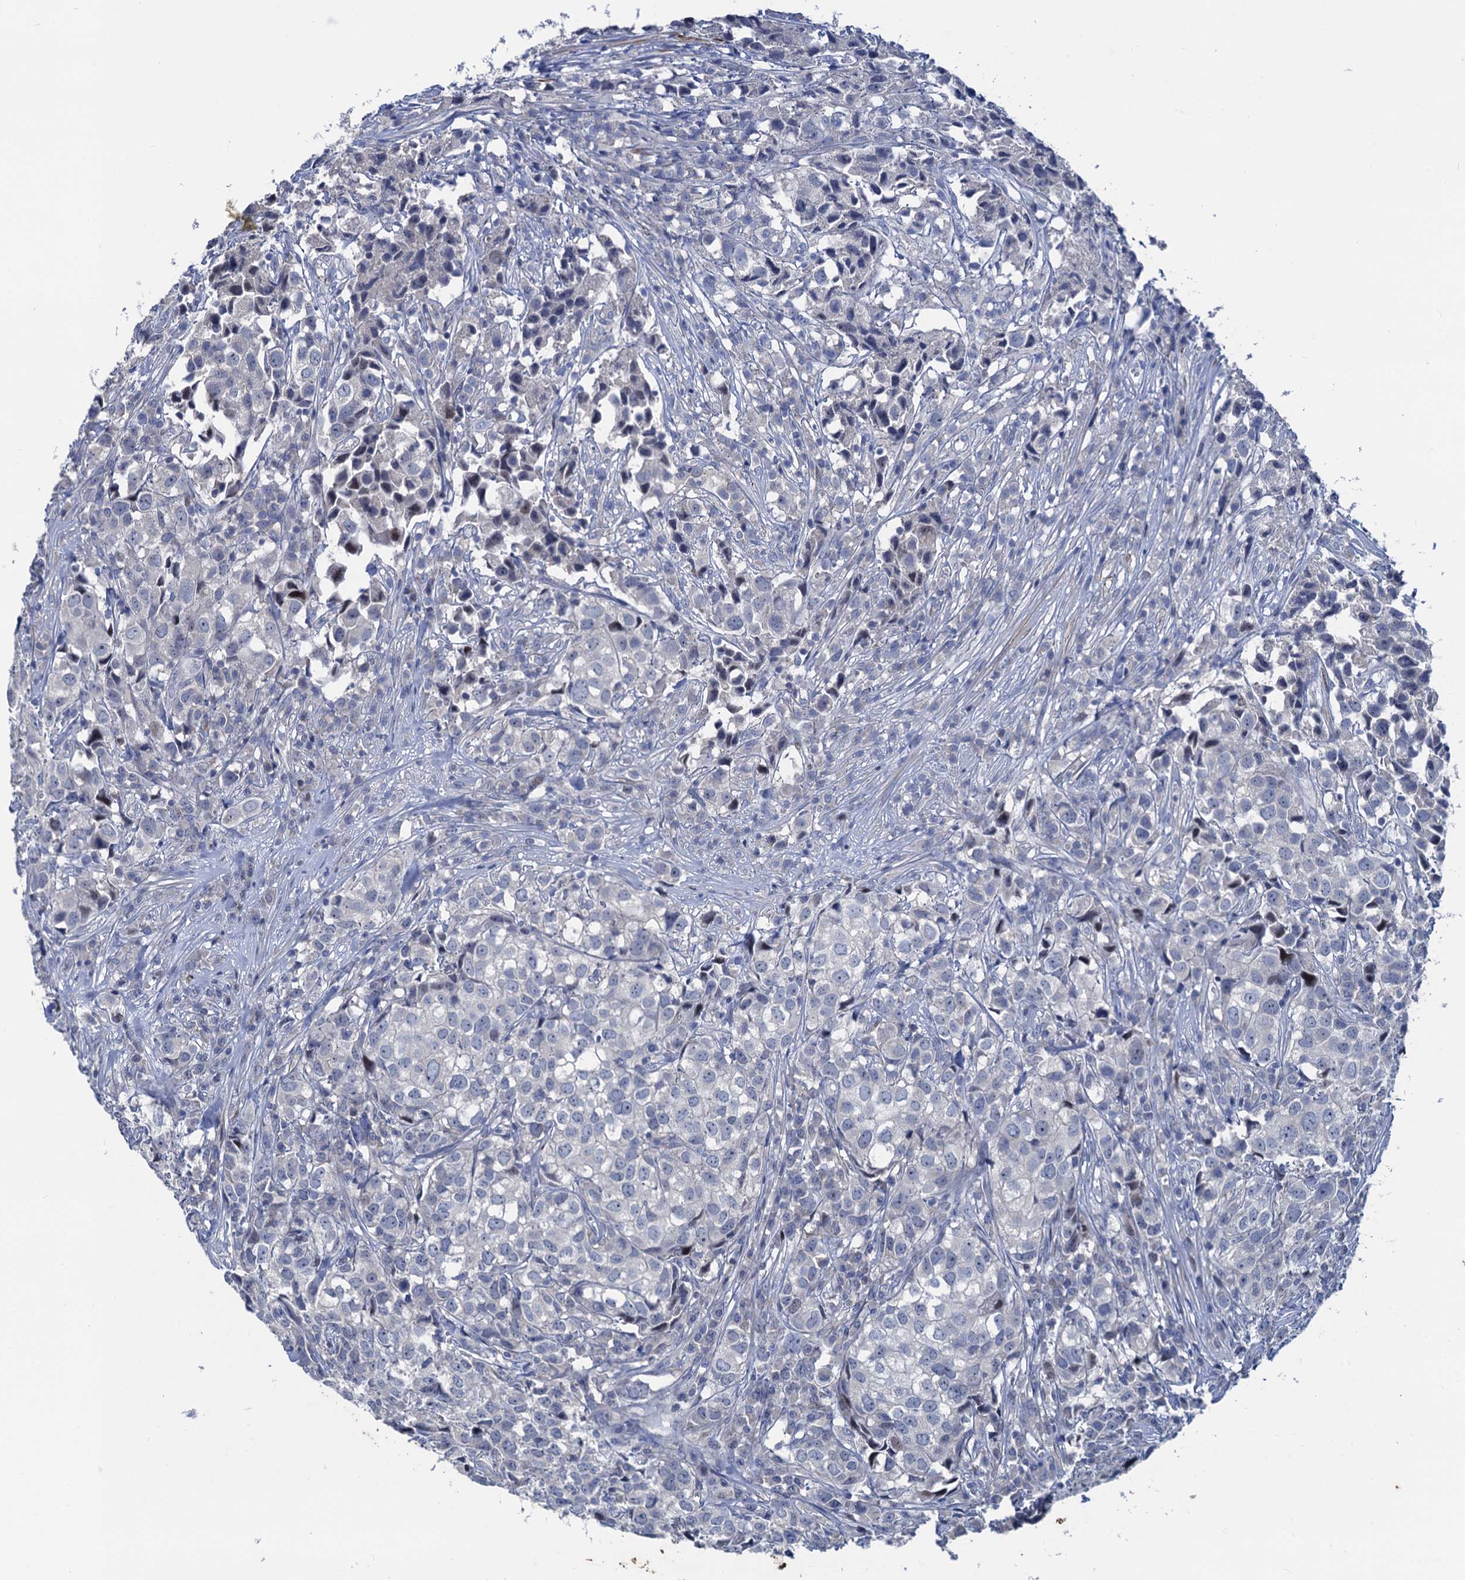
{"staining": {"intensity": "negative", "quantity": "none", "location": "none"}, "tissue": "urothelial cancer", "cell_type": "Tumor cells", "image_type": "cancer", "snomed": [{"axis": "morphology", "description": "Urothelial carcinoma, High grade"}, {"axis": "topography", "description": "Urinary bladder"}], "caption": "The immunohistochemistry histopathology image has no significant expression in tumor cells of urothelial cancer tissue.", "gene": "ESYT3", "patient": {"sex": "female", "age": 75}}